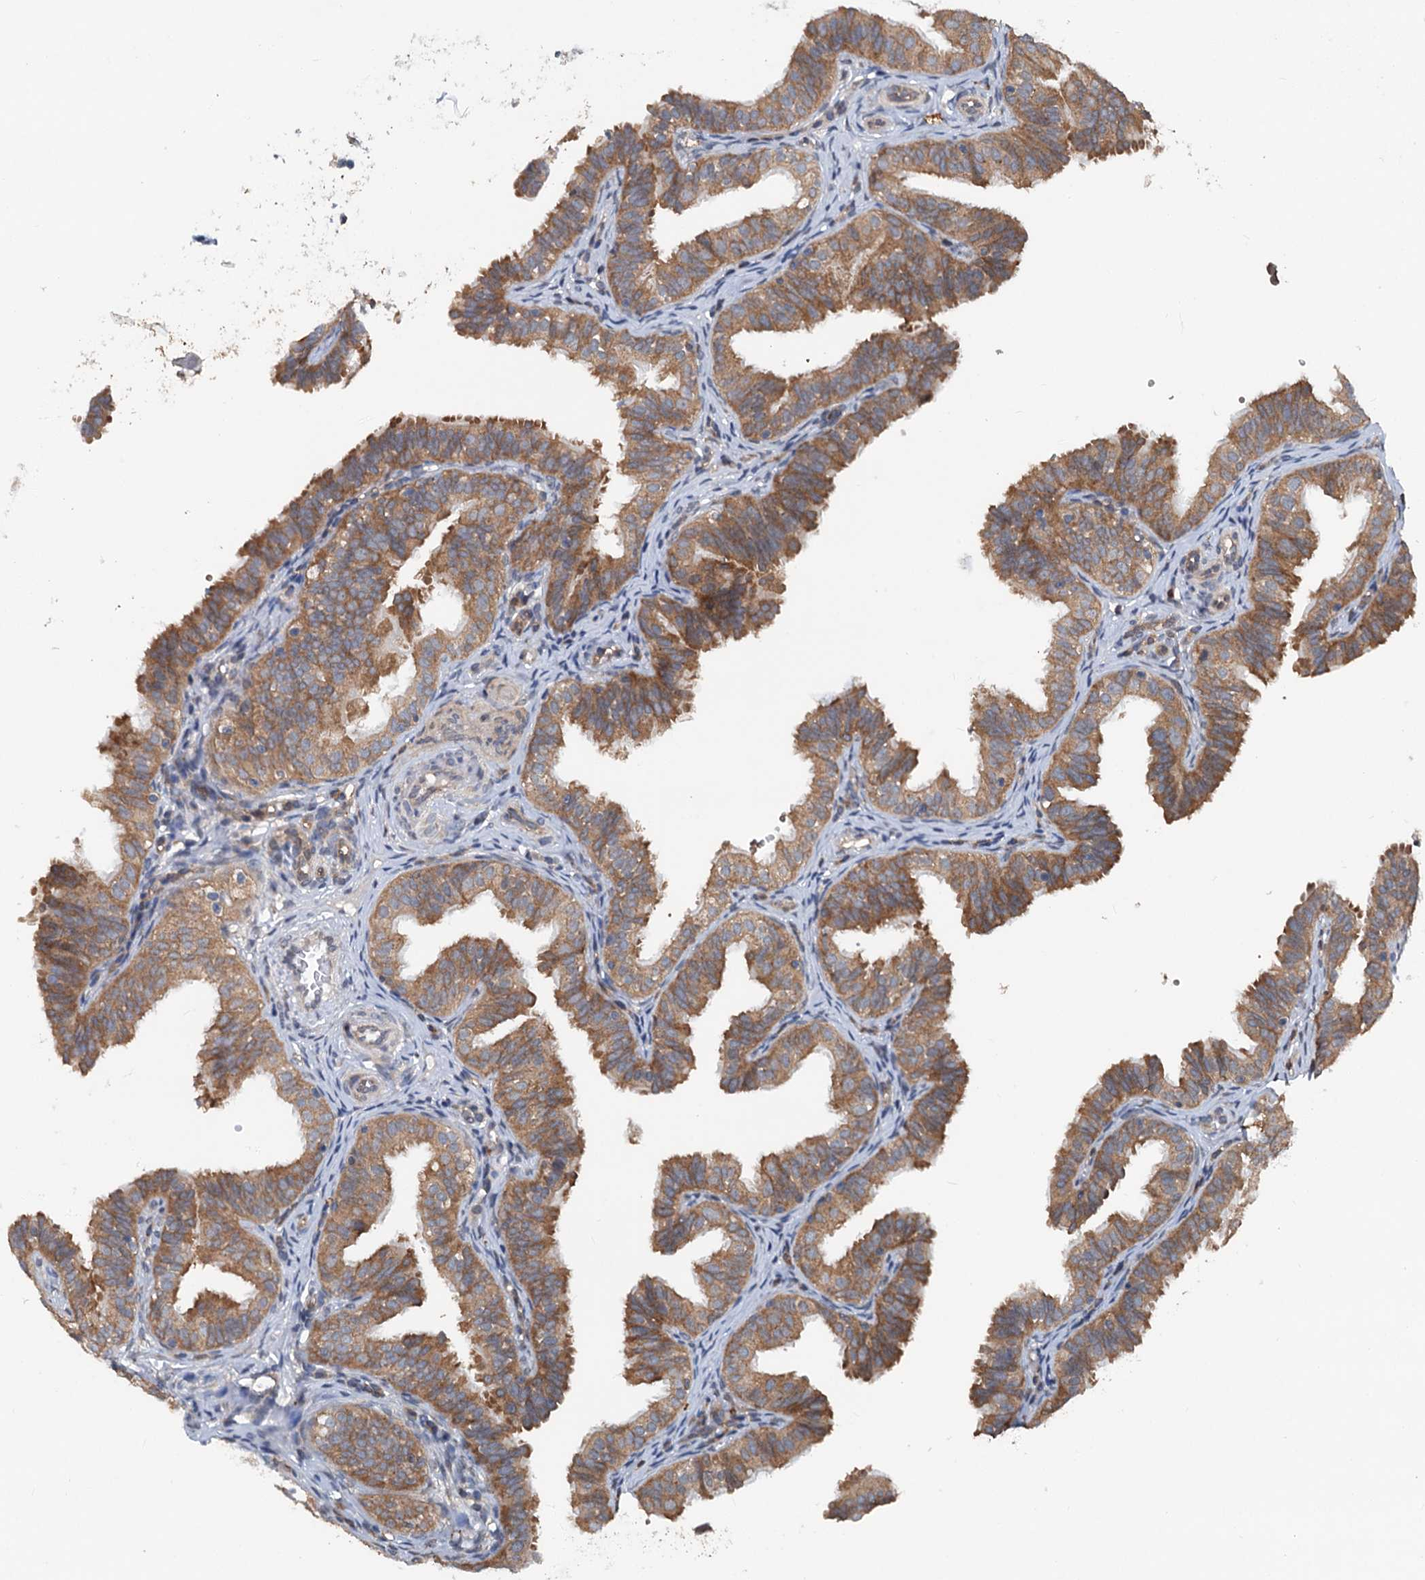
{"staining": {"intensity": "moderate", "quantity": ">75%", "location": "cytoplasmic/membranous"}, "tissue": "fallopian tube", "cell_type": "Glandular cells", "image_type": "normal", "snomed": [{"axis": "morphology", "description": "Normal tissue, NOS"}, {"axis": "topography", "description": "Fallopian tube"}], "caption": "Immunohistochemistry photomicrograph of normal fallopian tube: fallopian tube stained using immunohistochemistry shows medium levels of moderate protein expression localized specifically in the cytoplasmic/membranous of glandular cells, appearing as a cytoplasmic/membranous brown color.", "gene": "N4BP2L2", "patient": {"sex": "female", "age": 35}}